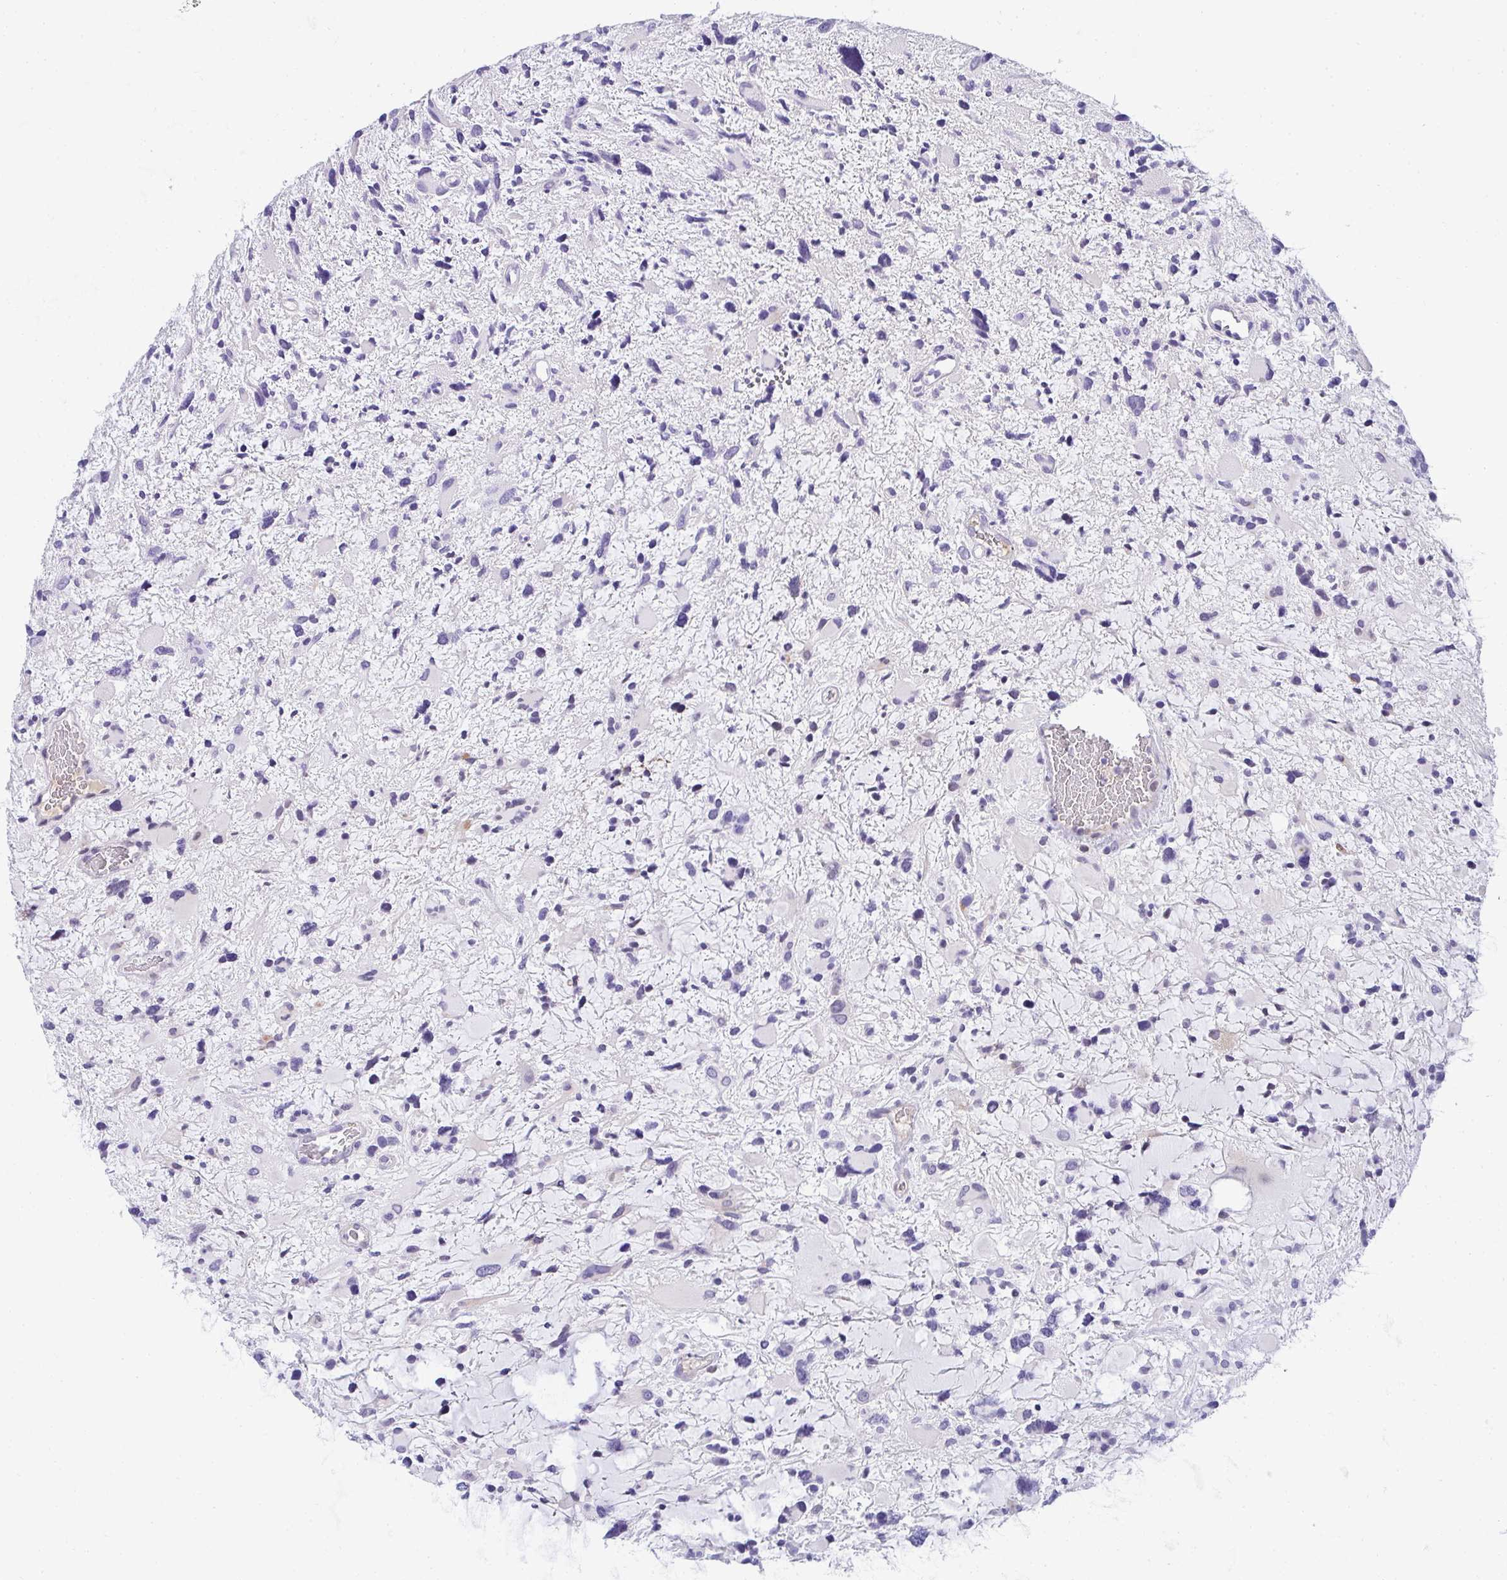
{"staining": {"intensity": "negative", "quantity": "none", "location": "none"}, "tissue": "glioma", "cell_type": "Tumor cells", "image_type": "cancer", "snomed": [{"axis": "morphology", "description": "Glioma, malignant, High grade"}, {"axis": "topography", "description": "Brain"}], "caption": "A photomicrograph of glioma stained for a protein reveals no brown staining in tumor cells.", "gene": "AK5", "patient": {"sex": "female", "age": 11}}